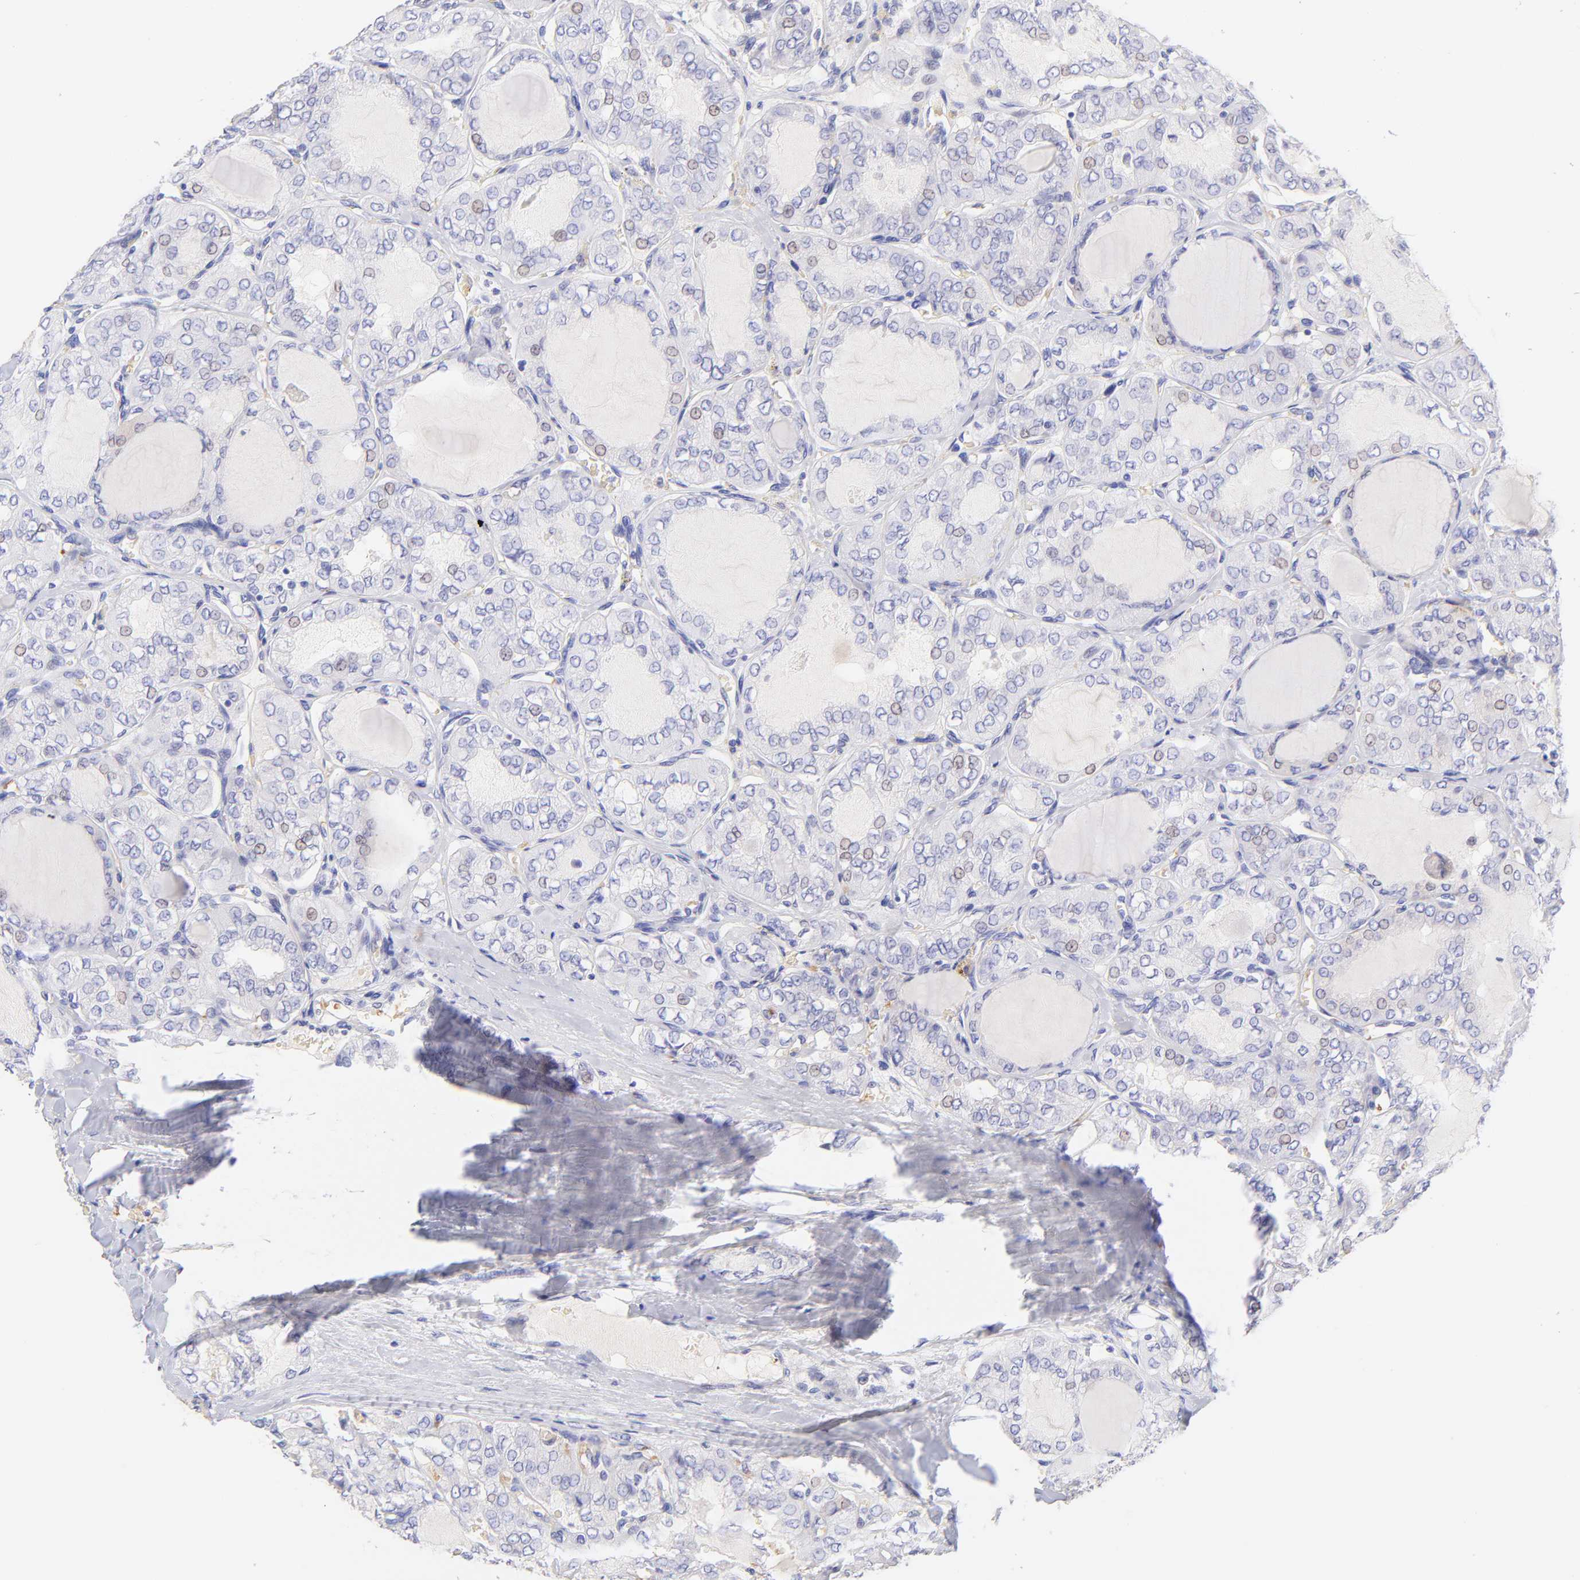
{"staining": {"intensity": "negative", "quantity": "none", "location": "none"}, "tissue": "thyroid cancer", "cell_type": "Tumor cells", "image_type": "cancer", "snomed": [{"axis": "morphology", "description": "Papillary adenocarcinoma, NOS"}, {"axis": "topography", "description": "Thyroid gland"}], "caption": "Protein analysis of thyroid cancer (papillary adenocarcinoma) shows no significant staining in tumor cells.", "gene": "FRMPD3", "patient": {"sex": "male", "age": 20}}